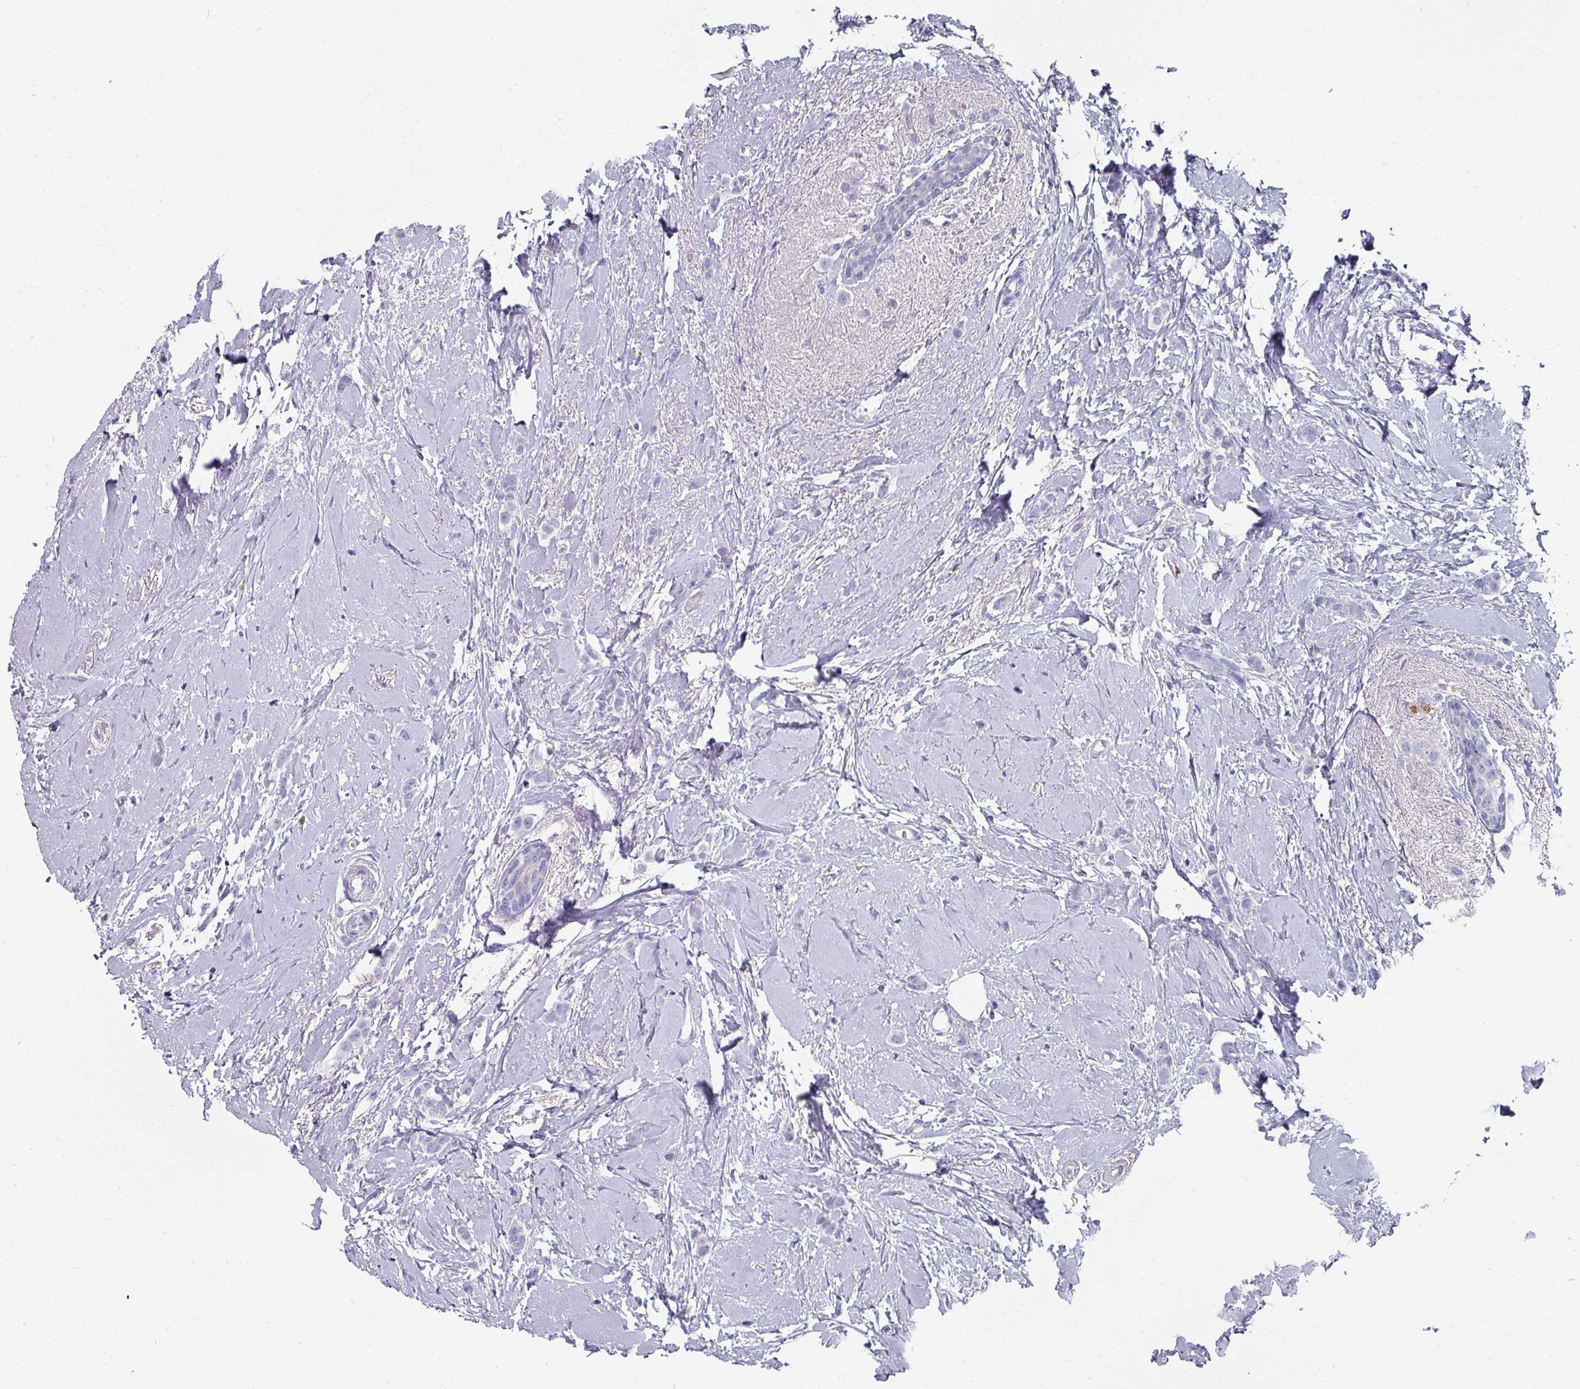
{"staining": {"intensity": "negative", "quantity": "none", "location": "none"}, "tissue": "breast cancer", "cell_type": "Tumor cells", "image_type": "cancer", "snomed": [{"axis": "morphology", "description": "Duct carcinoma"}, {"axis": "topography", "description": "Breast"}], "caption": "There is no significant staining in tumor cells of breast infiltrating ductal carcinoma. Brightfield microscopy of immunohistochemistry (IHC) stained with DAB (3,3'-diaminobenzidine) (brown) and hematoxylin (blue), captured at high magnification.", "gene": "SETBP1", "patient": {"sex": "female", "age": 72}}